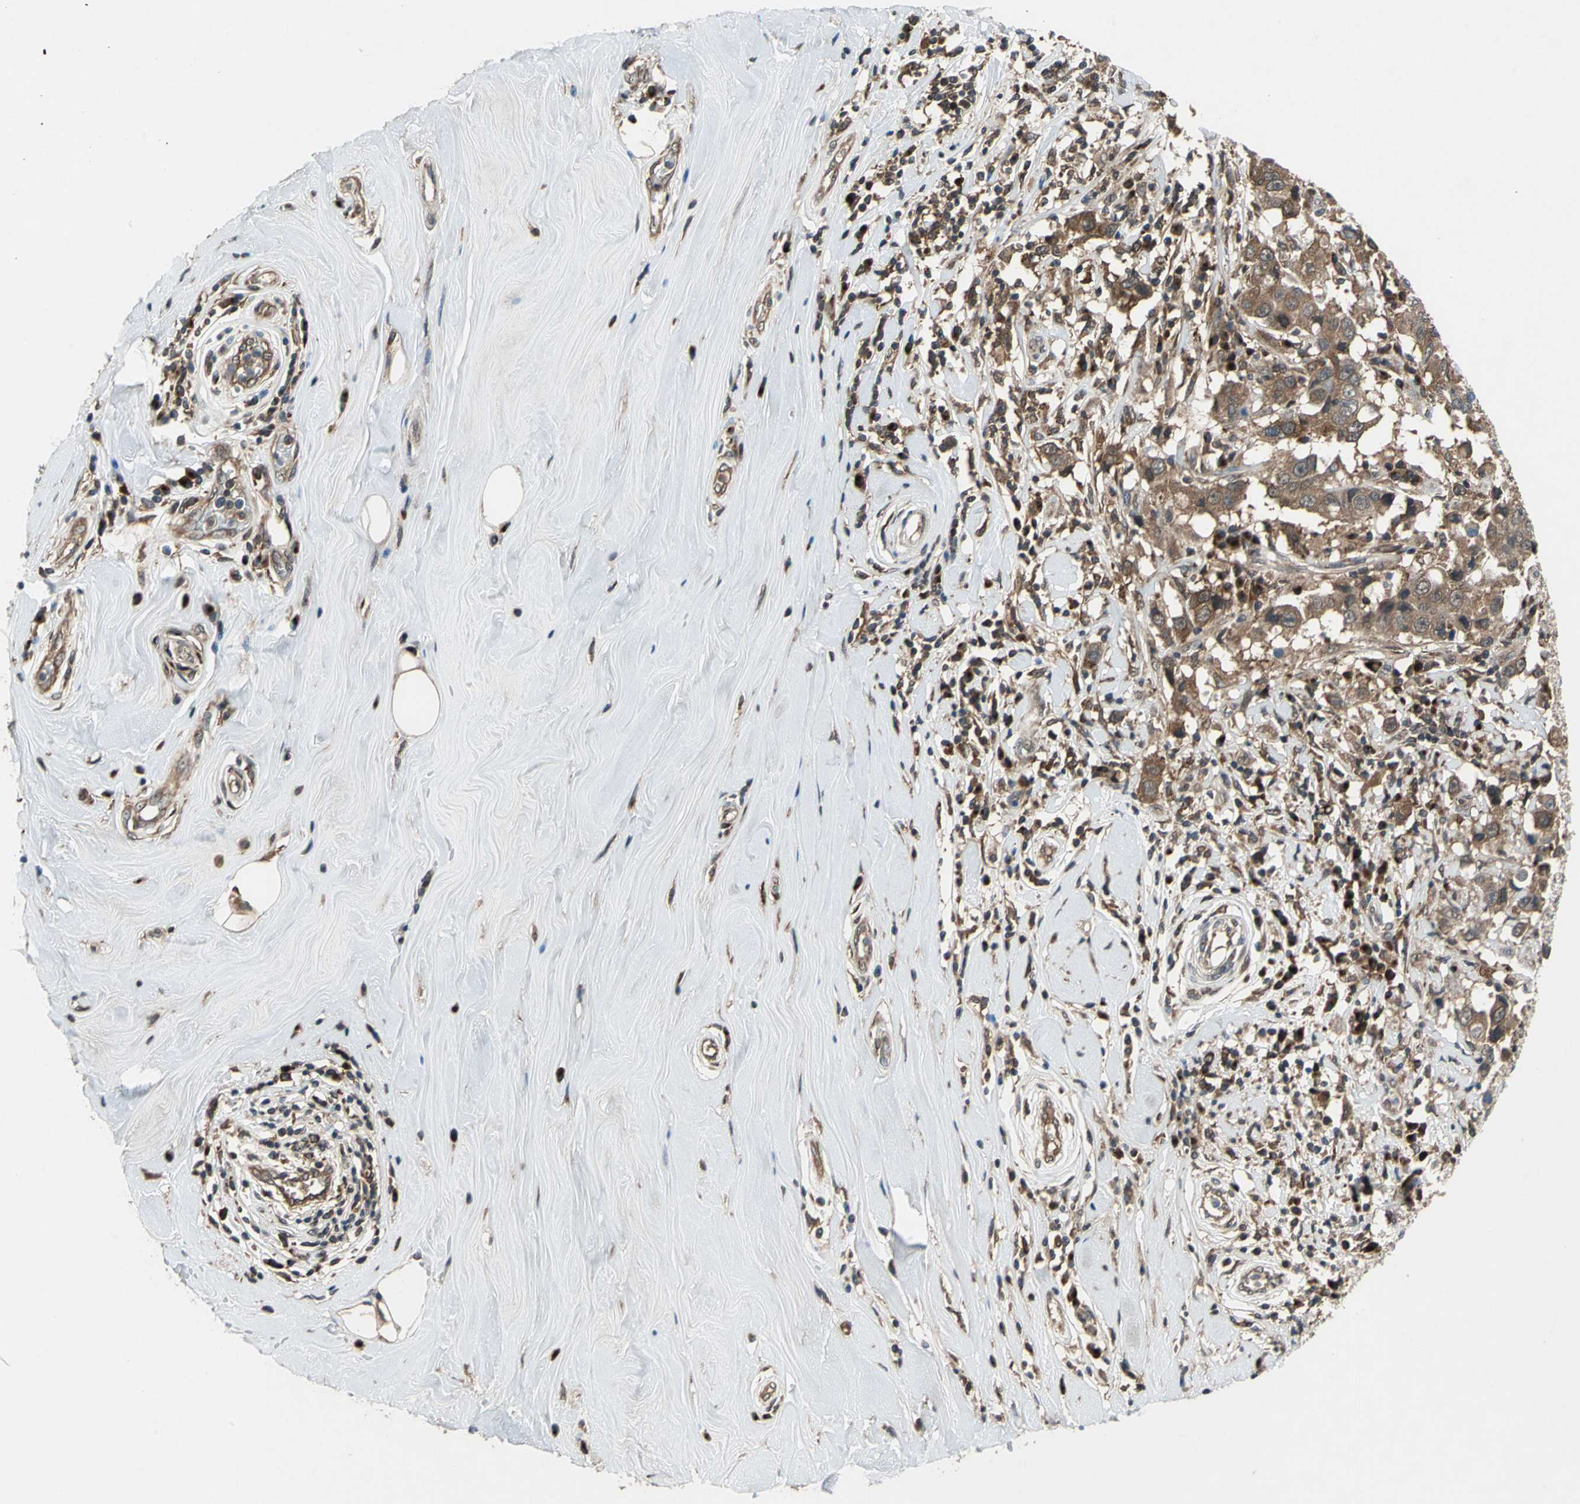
{"staining": {"intensity": "moderate", "quantity": ">75%", "location": "cytoplasmic/membranous"}, "tissue": "breast cancer", "cell_type": "Tumor cells", "image_type": "cancer", "snomed": [{"axis": "morphology", "description": "Duct carcinoma"}, {"axis": "topography", "description": "Breast"}], "caption": "Immunohistochemistry (IHC) of human breast cancer (invasive ductal carcinoma) displays medium levels of moderate cytoplasmic/membranous positivity in approximately >75% of tumor cells.", "gene": "NFKBIE", "patient": {"sex": "female", "age": 27}}